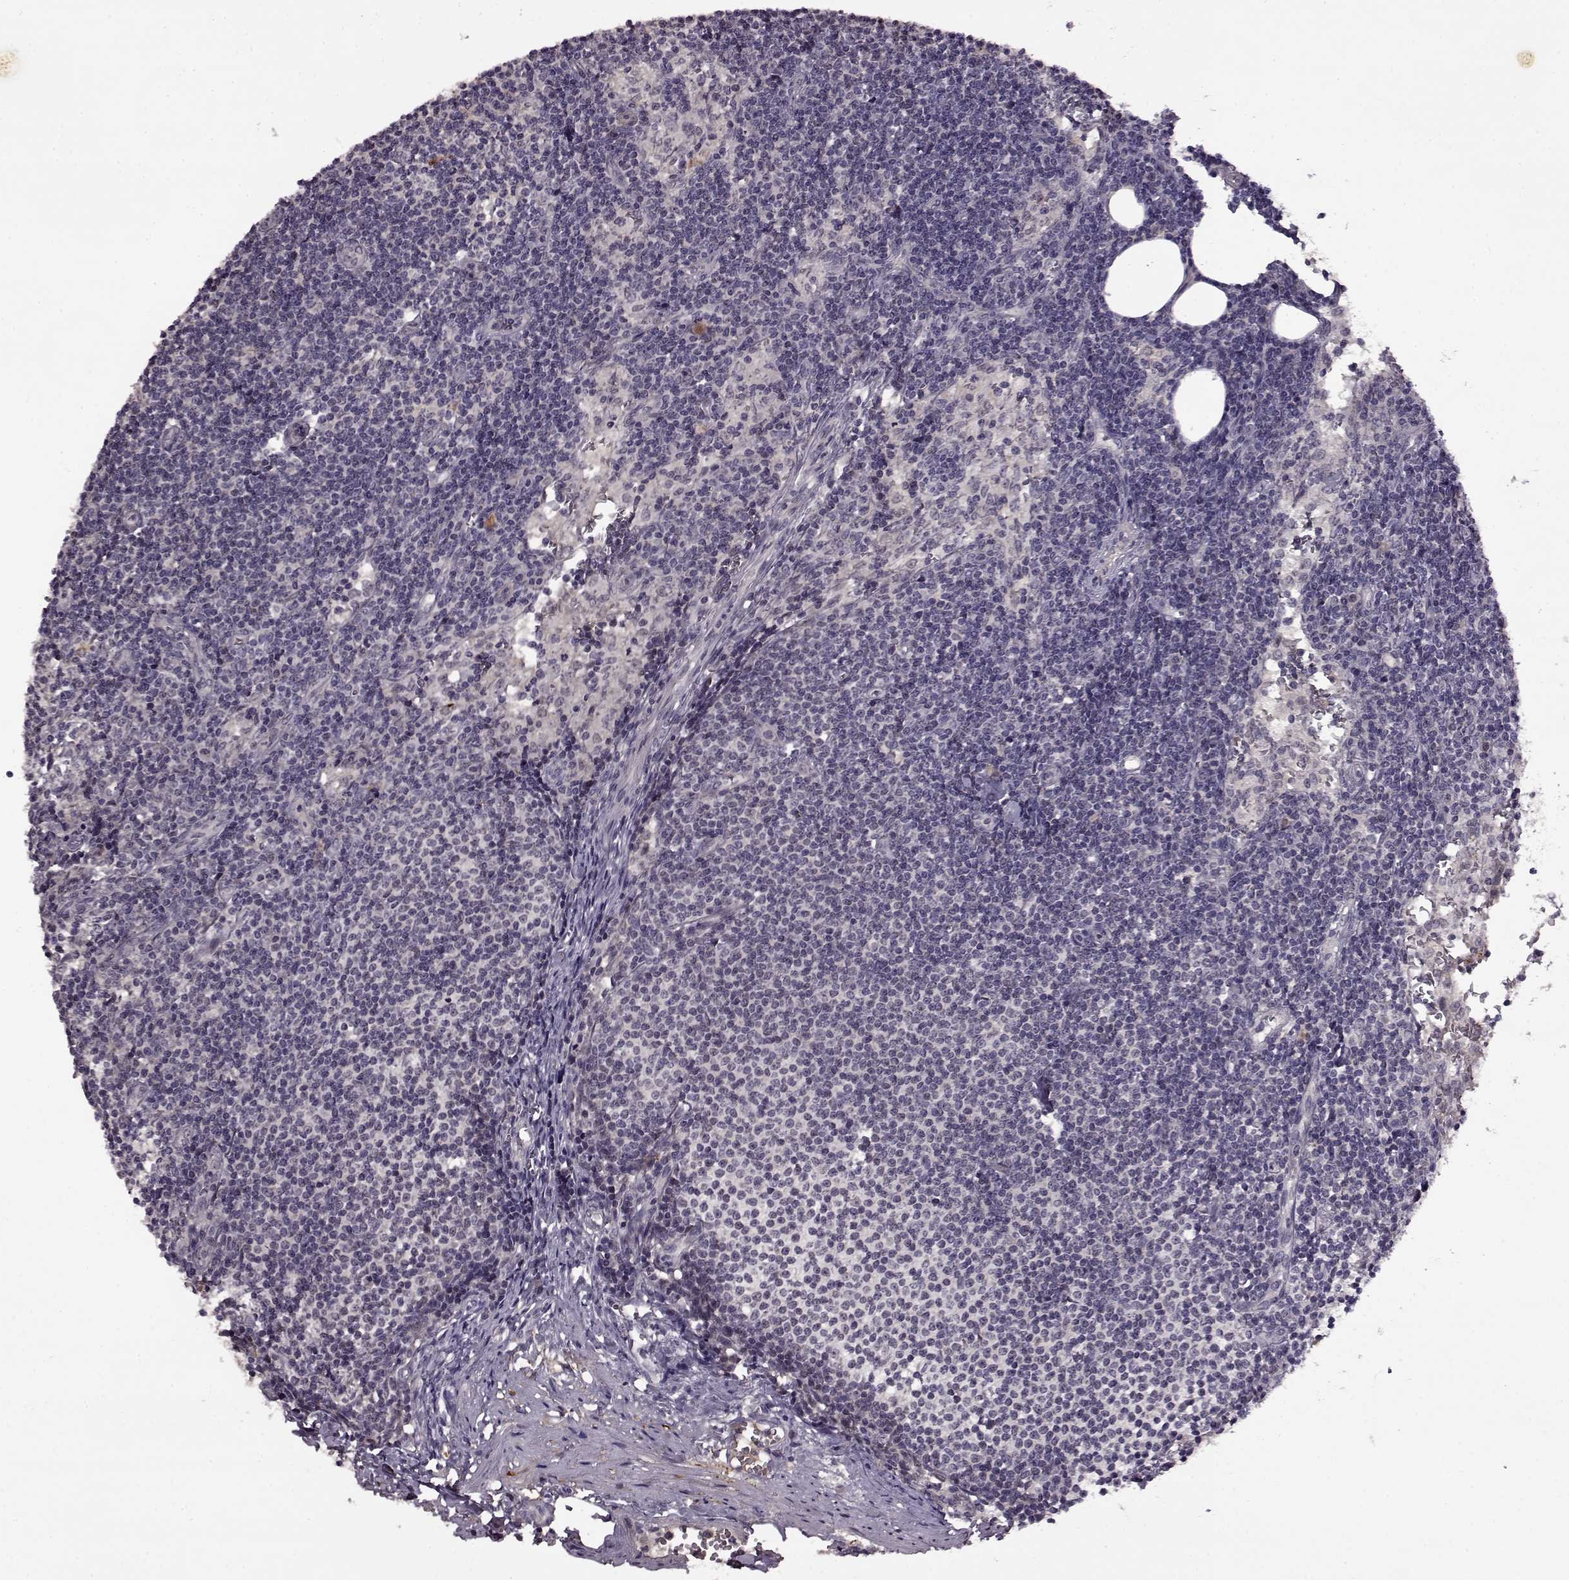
{"staining": {"intensity": "negative", "quantity": "none", "location": "none"}, "tissue": "lymph node", "cell_type": "Germinal center cells", "image_type": "normal", "snomed": [{"axis": "morphology", "description": "Normal tissue, NOS"}, {"axis": "topography", "description": "Lymph node"}], "caption": "Lymph node was stained to show a protein in brown. There is no significant staining in germinal center cells. (DAB immunohistochemistry (IHC) visualized using brightfield microscopy, high magnification).", "gene": "MAIP1", "patient": {"sex": "female", "age": 50}}